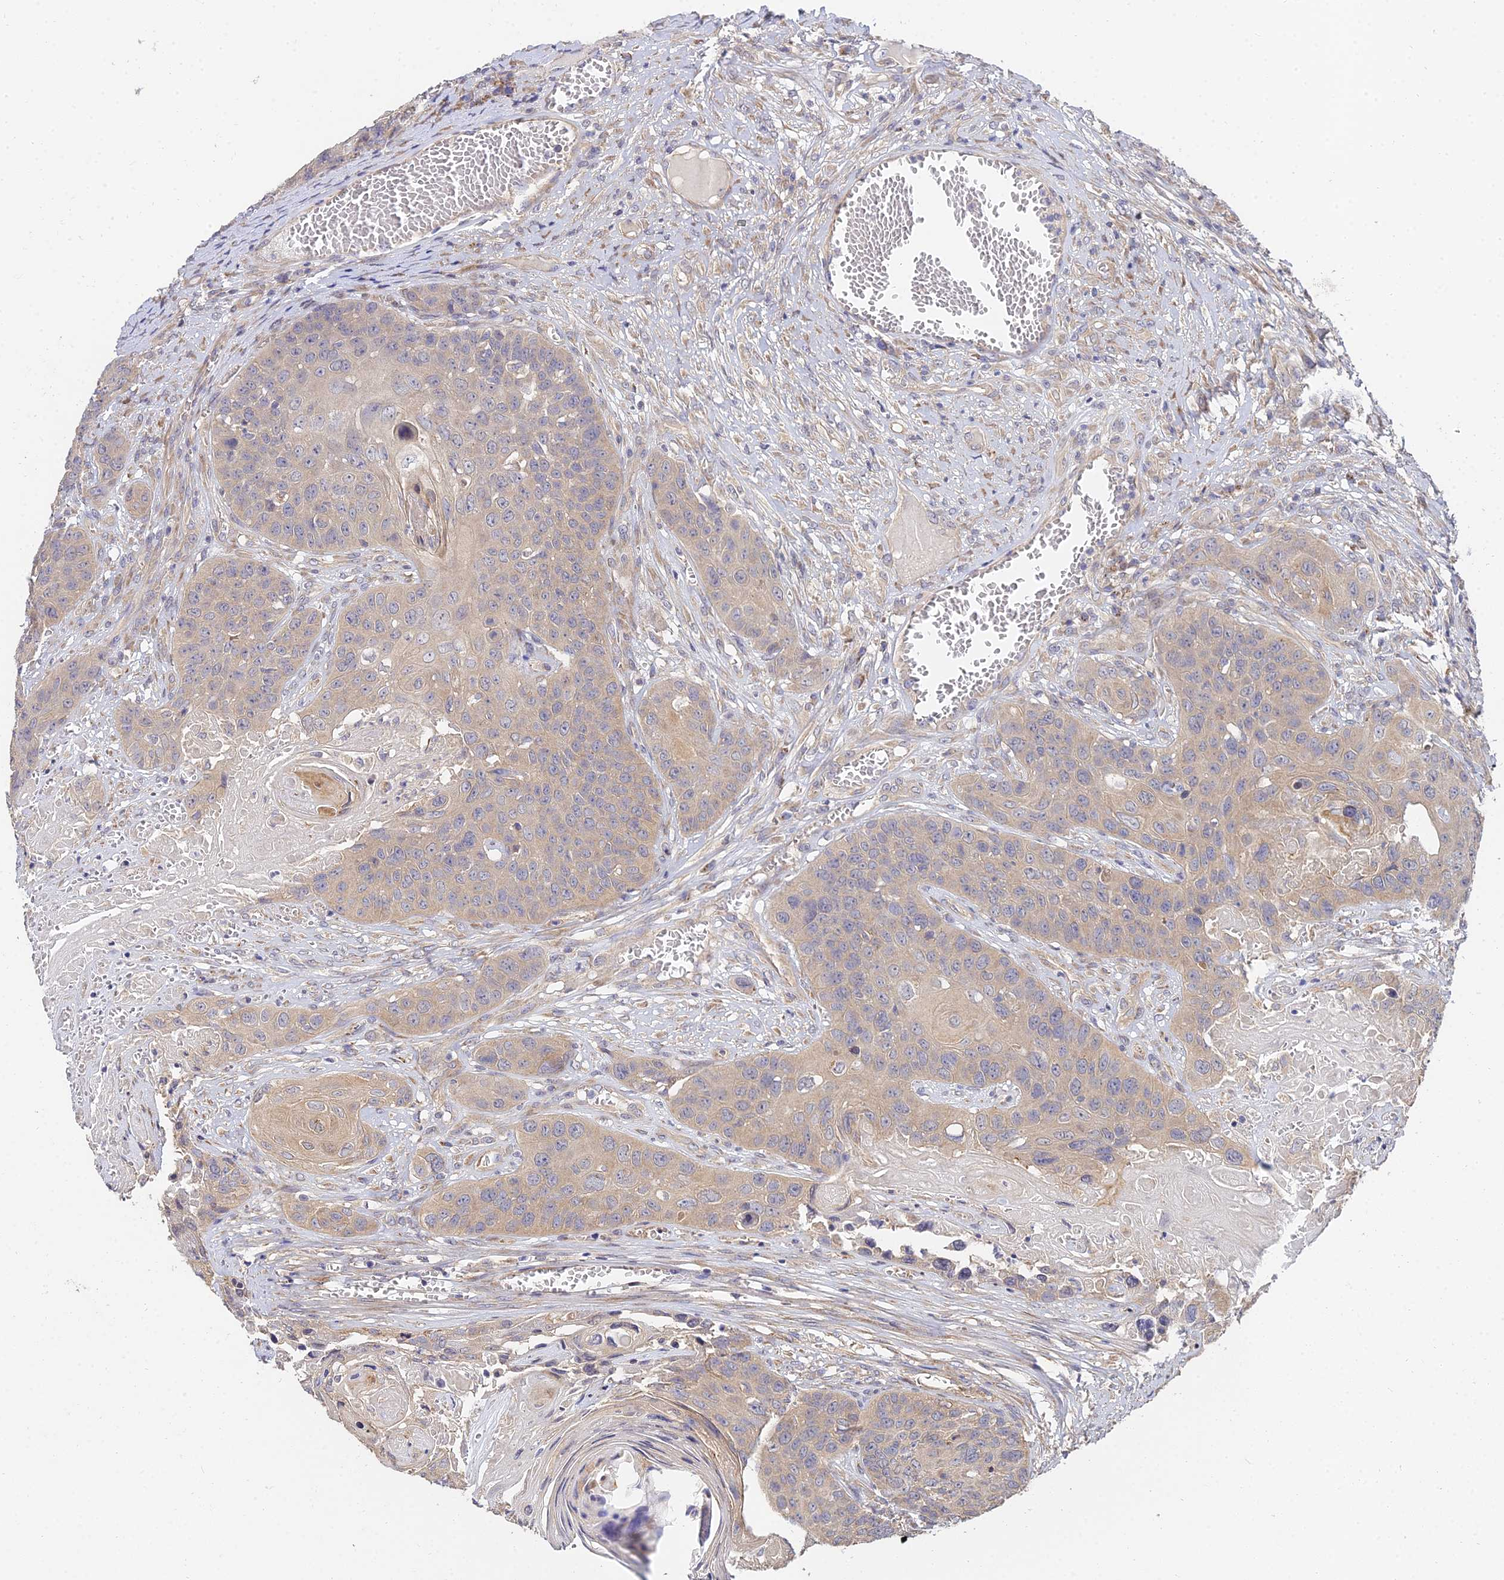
{"staining": {"intensity": "weak", "quantity": ">75%", "location": "cytoplasmic/membranous"}, "tissue": "skin cancer", "cell_type": "Tumor cells", "image_type": "cancer", "snomed": [{"axis": "morphology", "description": "Squamous cell carcinoma, NOS"}, {"axis": "topography", "description": "Skin"}], "caption": "Immunohistochemistry (IHC) (DAB (3,3'-diaminobenzidine)) staining of human squamous cell carcinoma (skin) reveals weak cytoplasmic/membranous protein staining in about >75% of tumor cells.", "gene": "ARL8B", "patient": {"sex": "male", "age": 55}}